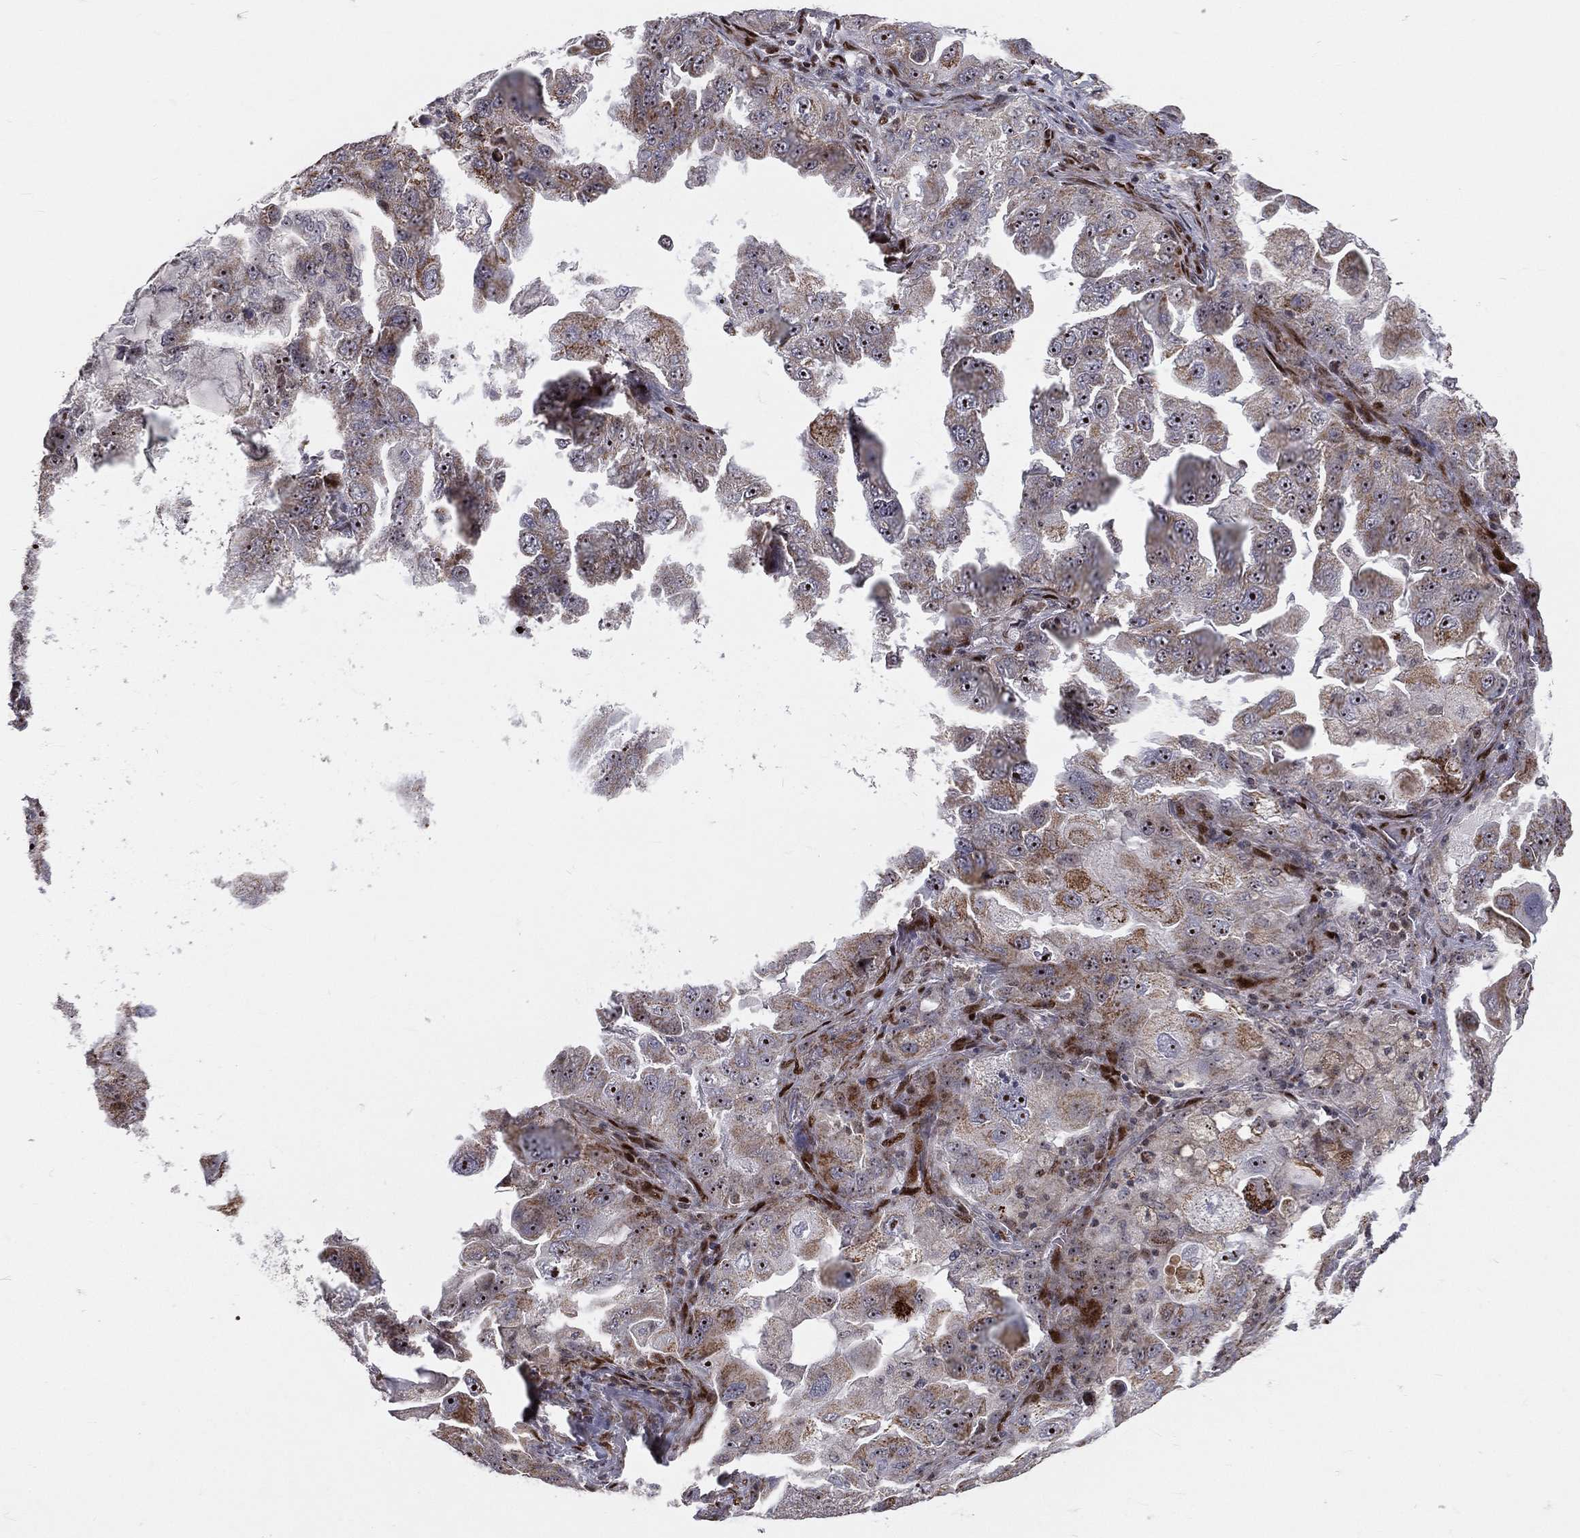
{"staining": {"intensity": "moderate", "quantity": "<25%", "location": "cytoplasmic/membranous"}, "tissue": "lung cancer", "cell_type": "Tumor cells", "image_type": "cancer", "snomed": [{"axis": "morphology", "description": "Adenocarcinoma, NOS"}, {"axis": "topography", "description": "Lung"}], "caption": "The micrograph exhibits immunohistochemical staining of lung adenocarcinoma. There is moderate cytoplasmic/membranous staining is identified in about <25% of tumor cells.", "gene": "ZEB1", "patient": {"sex": "female", "age": 61}}